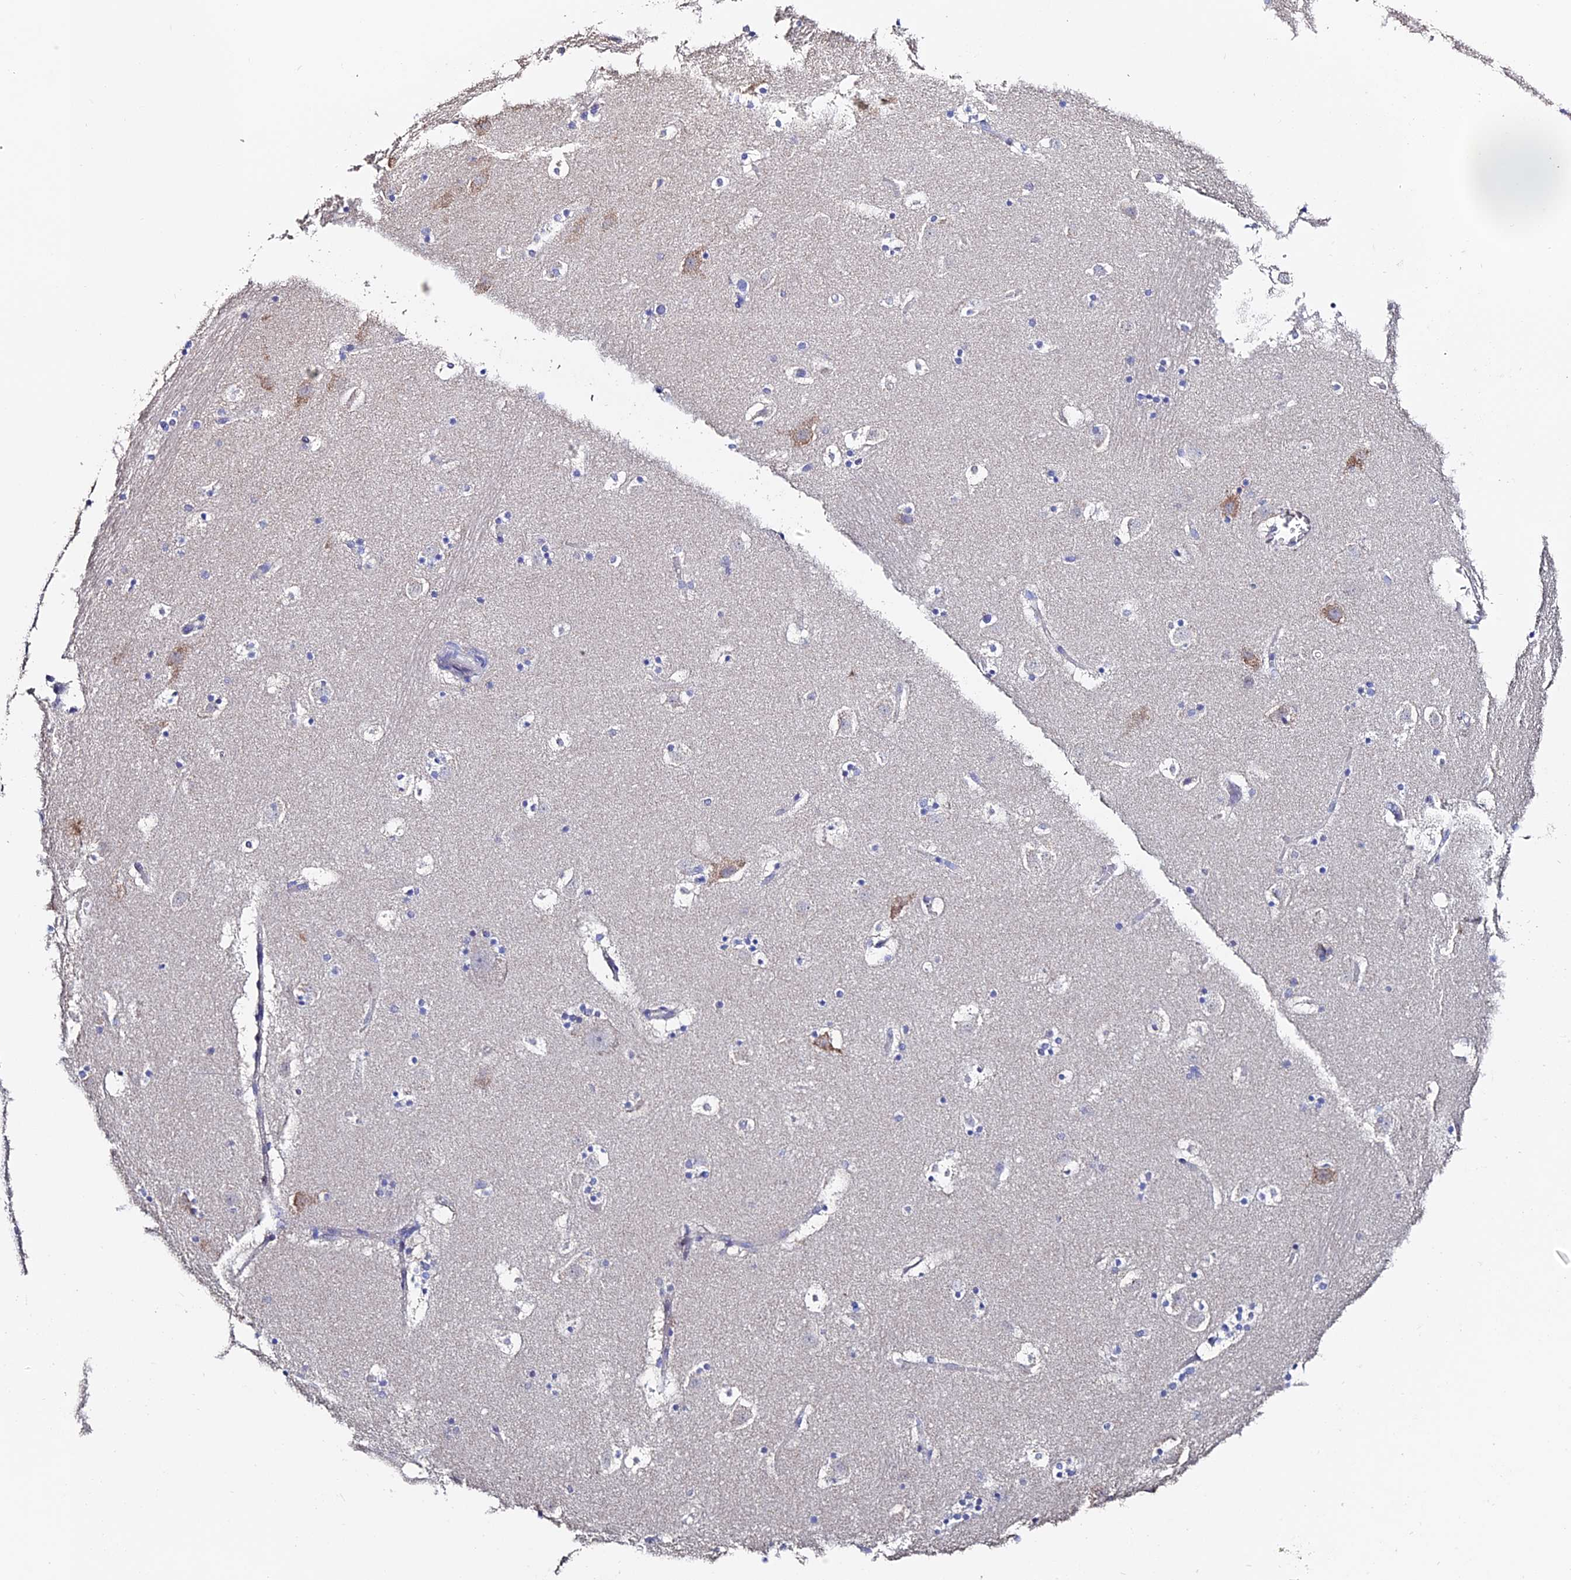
{"staining": {"intensity": "negative", "quantity": "none", "location": "none"}, "tissue": "caudate", "cell_type": "Glial cells", "image_type": "normal", "snomed": [{"axis": "morphology", "description": "Normal tissue, NOS"}, {"axis": "topography", "description": "Lateral ventricle wall"}], "caption": "The immunohistochemistry (IHC) micrograph has no significant positivity in glial cells of caudate.", "gene": "ESM1", "patient": {"sex": "male", "age": 45}}